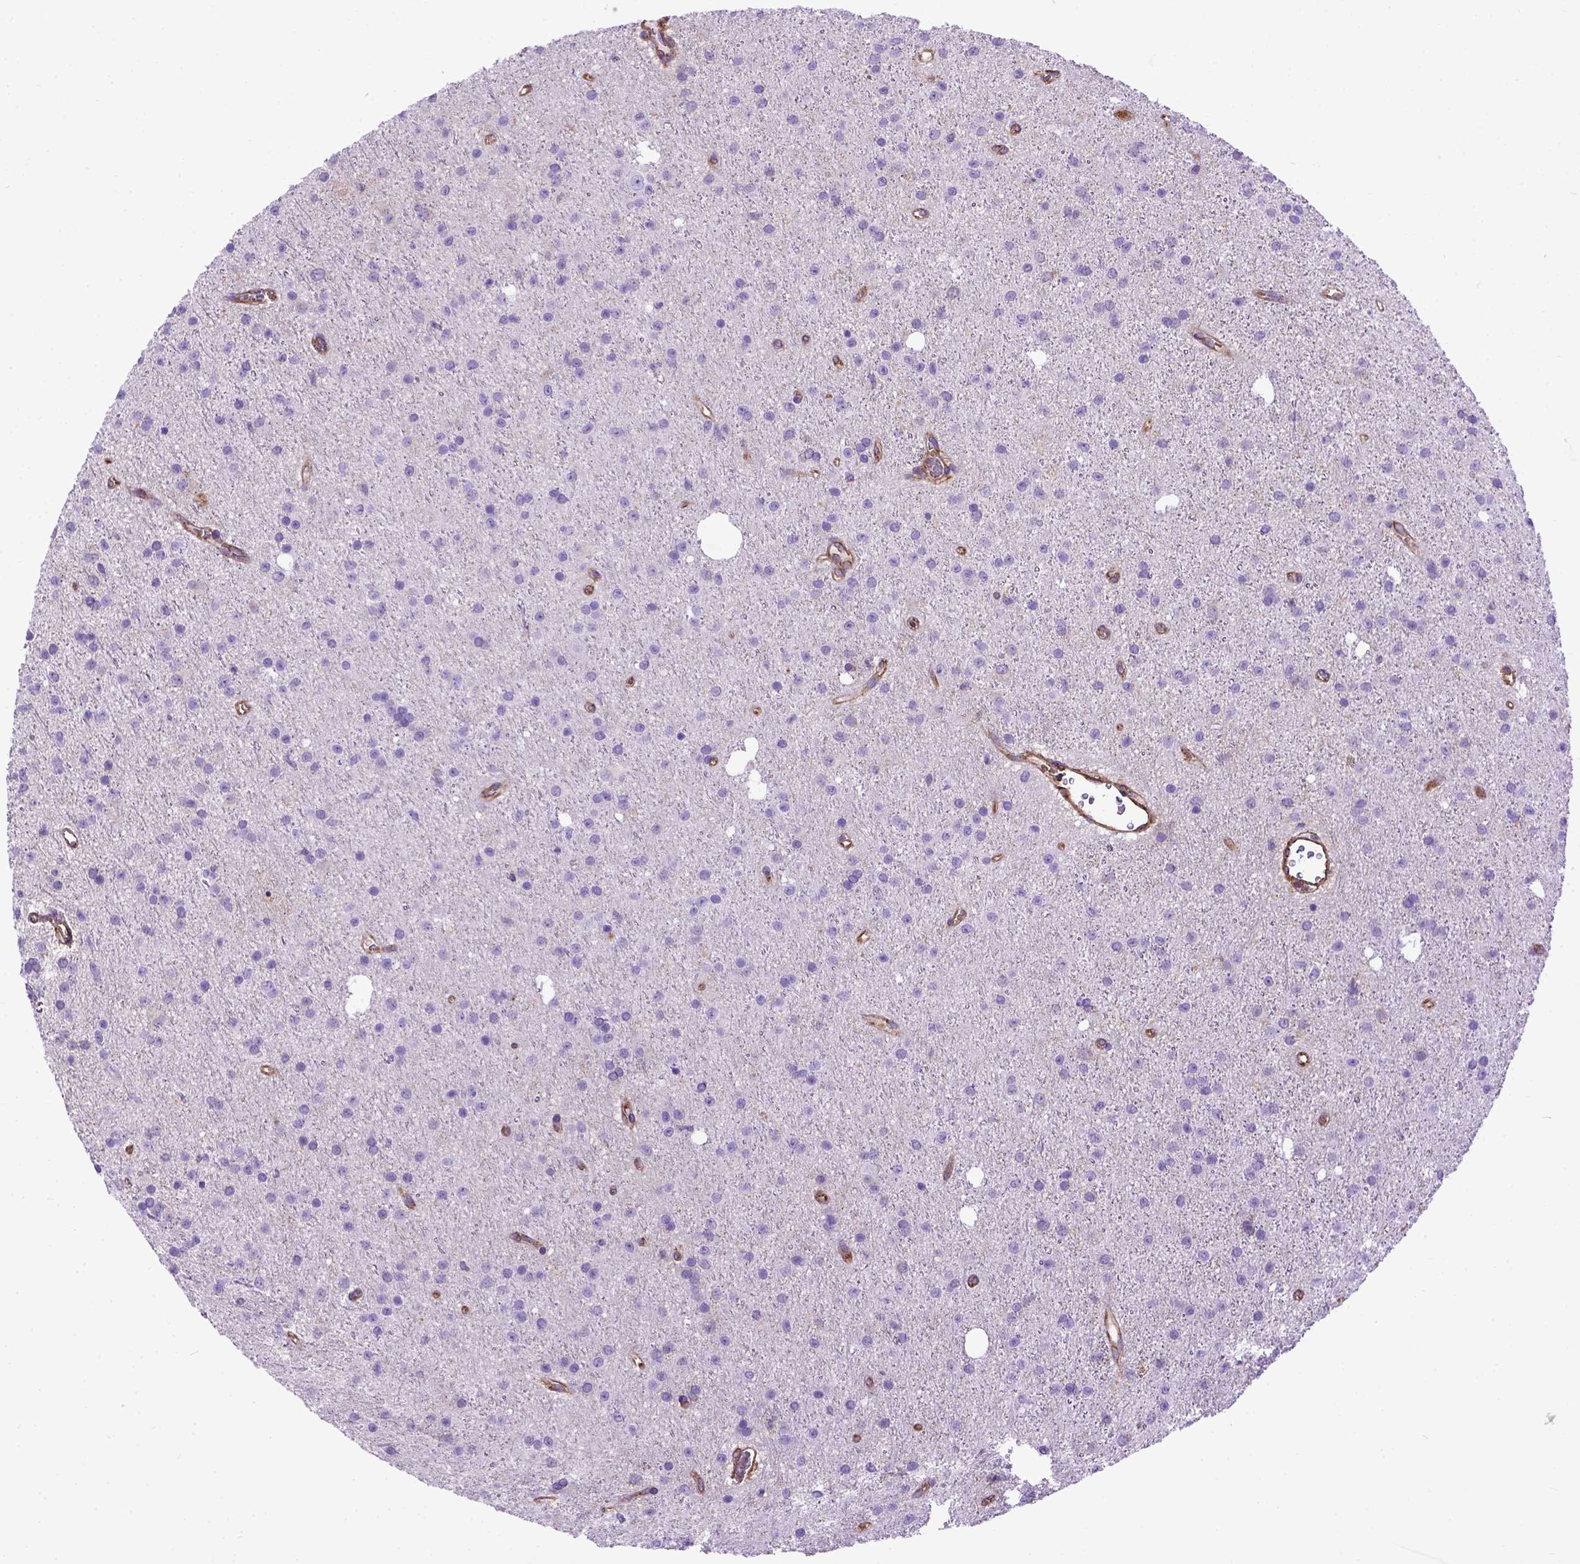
{"staining": {"intensity": "negative", "quantity": "none", "location": "none"}, "tissue": "glioma", "cell_type": "Tumor cells", "image_type": "cancer", "snomed": [{"axis": "morphology", "description": "Glioma, malignant, Low grade"}, {"axis": "topography", "description": "Brain"}], "caption": "DAB immunohistochemical staining of human low-grade glioma (malignant) shows no significant expression in tumor cells.", "gene": "MVP", "patient": {"sex": "male", "age": 27}}